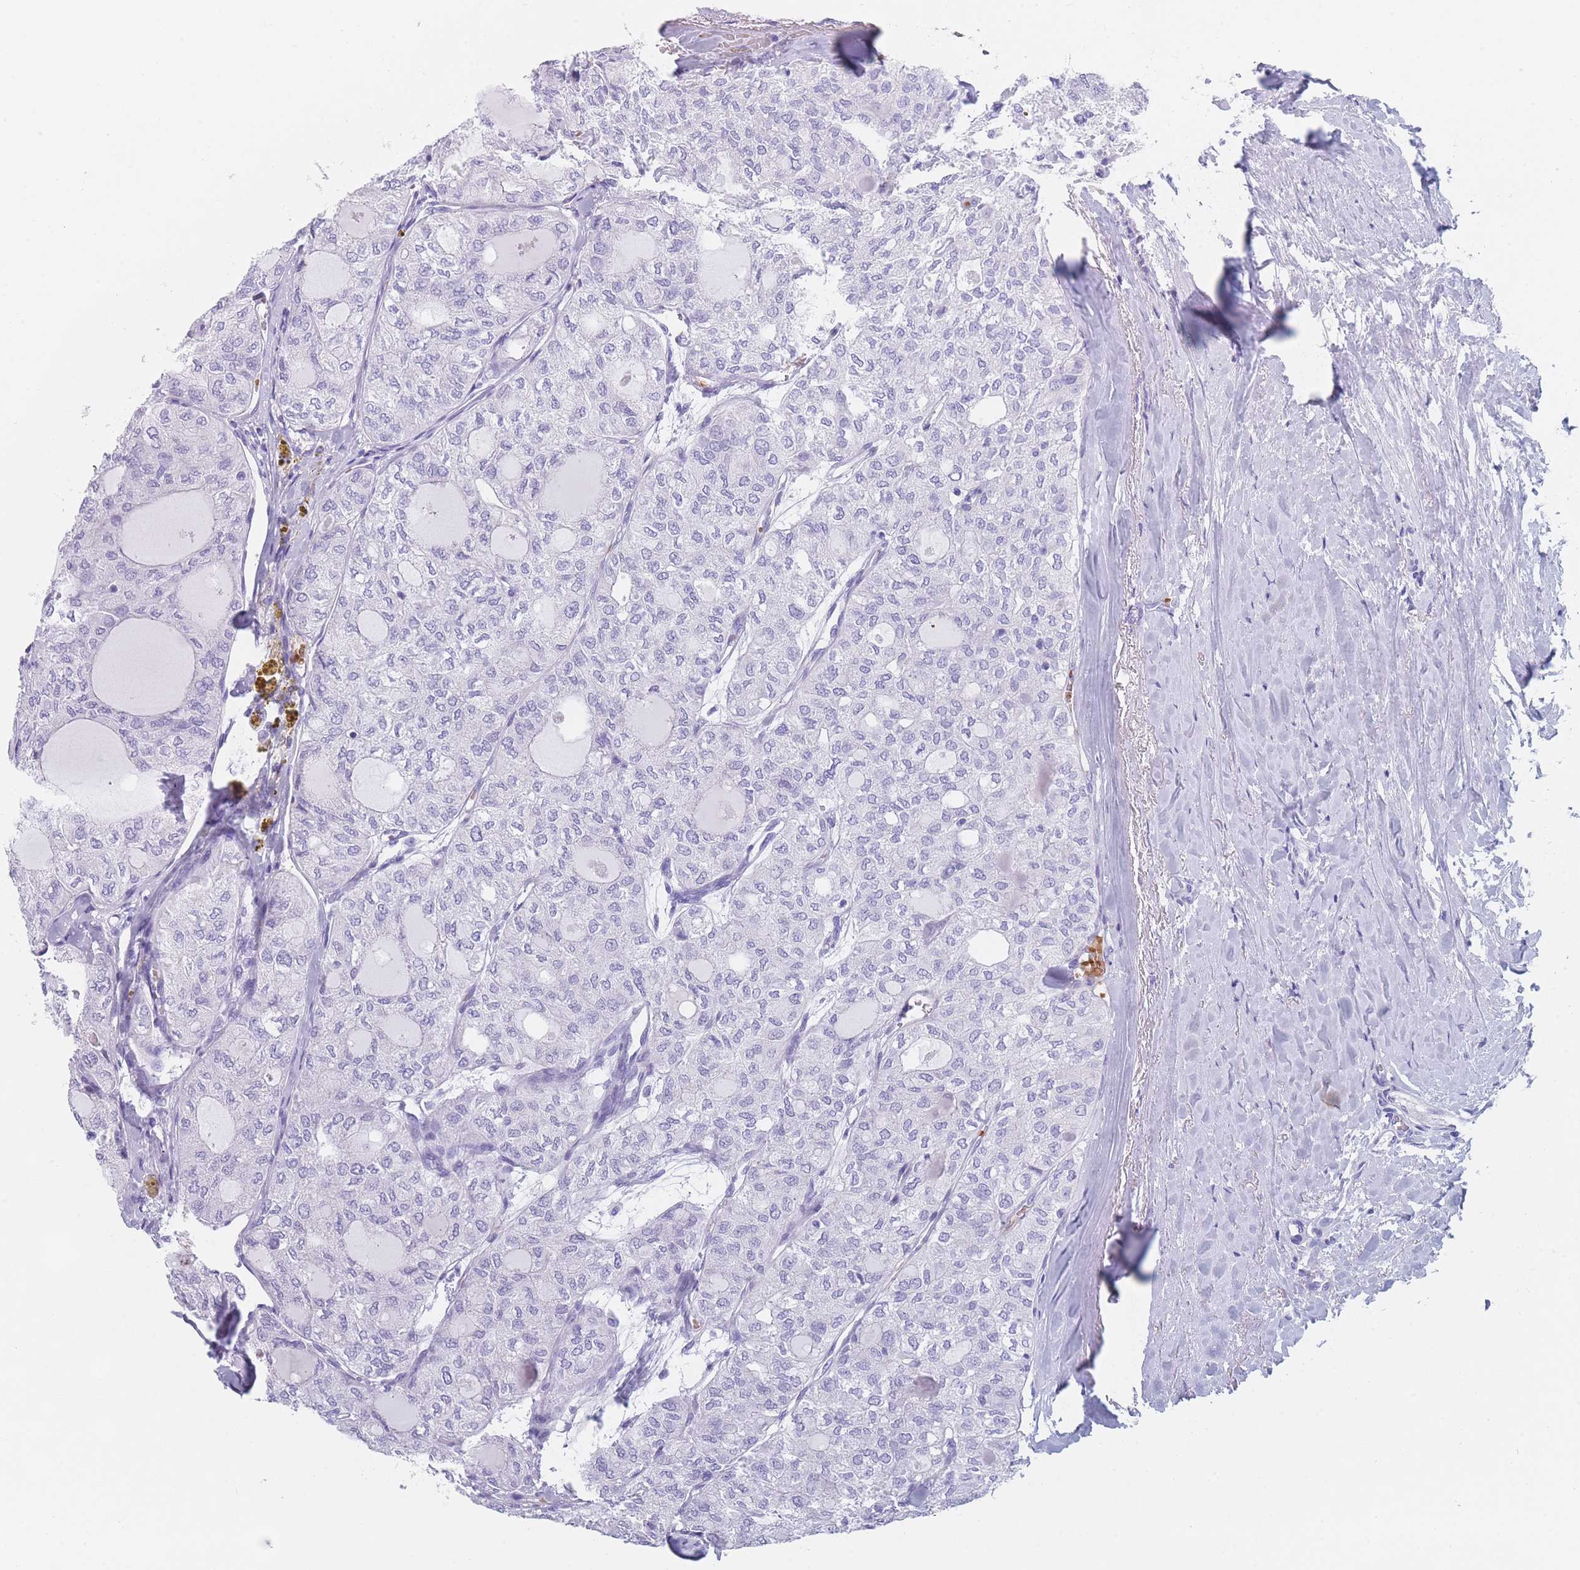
{"staining": {"intensity": "negative", "quantity": "none", "location": "none"}, "tissue": "thyroid cancer", "cell_type": "Tumor cells", "image_type": "cancer", "snomed": [{"axis": "morphology", "description": "Follicular adenoma carcinoma, NOS"}, {"axis": "topography", "description": "Thyroid gland"}], "caption": "This is an IHC histopathology image of human thyroid cancer. There is no staining in tumor cells.", "gene": "OR5D16", "patient": {"sex": "male", "age": 75}}